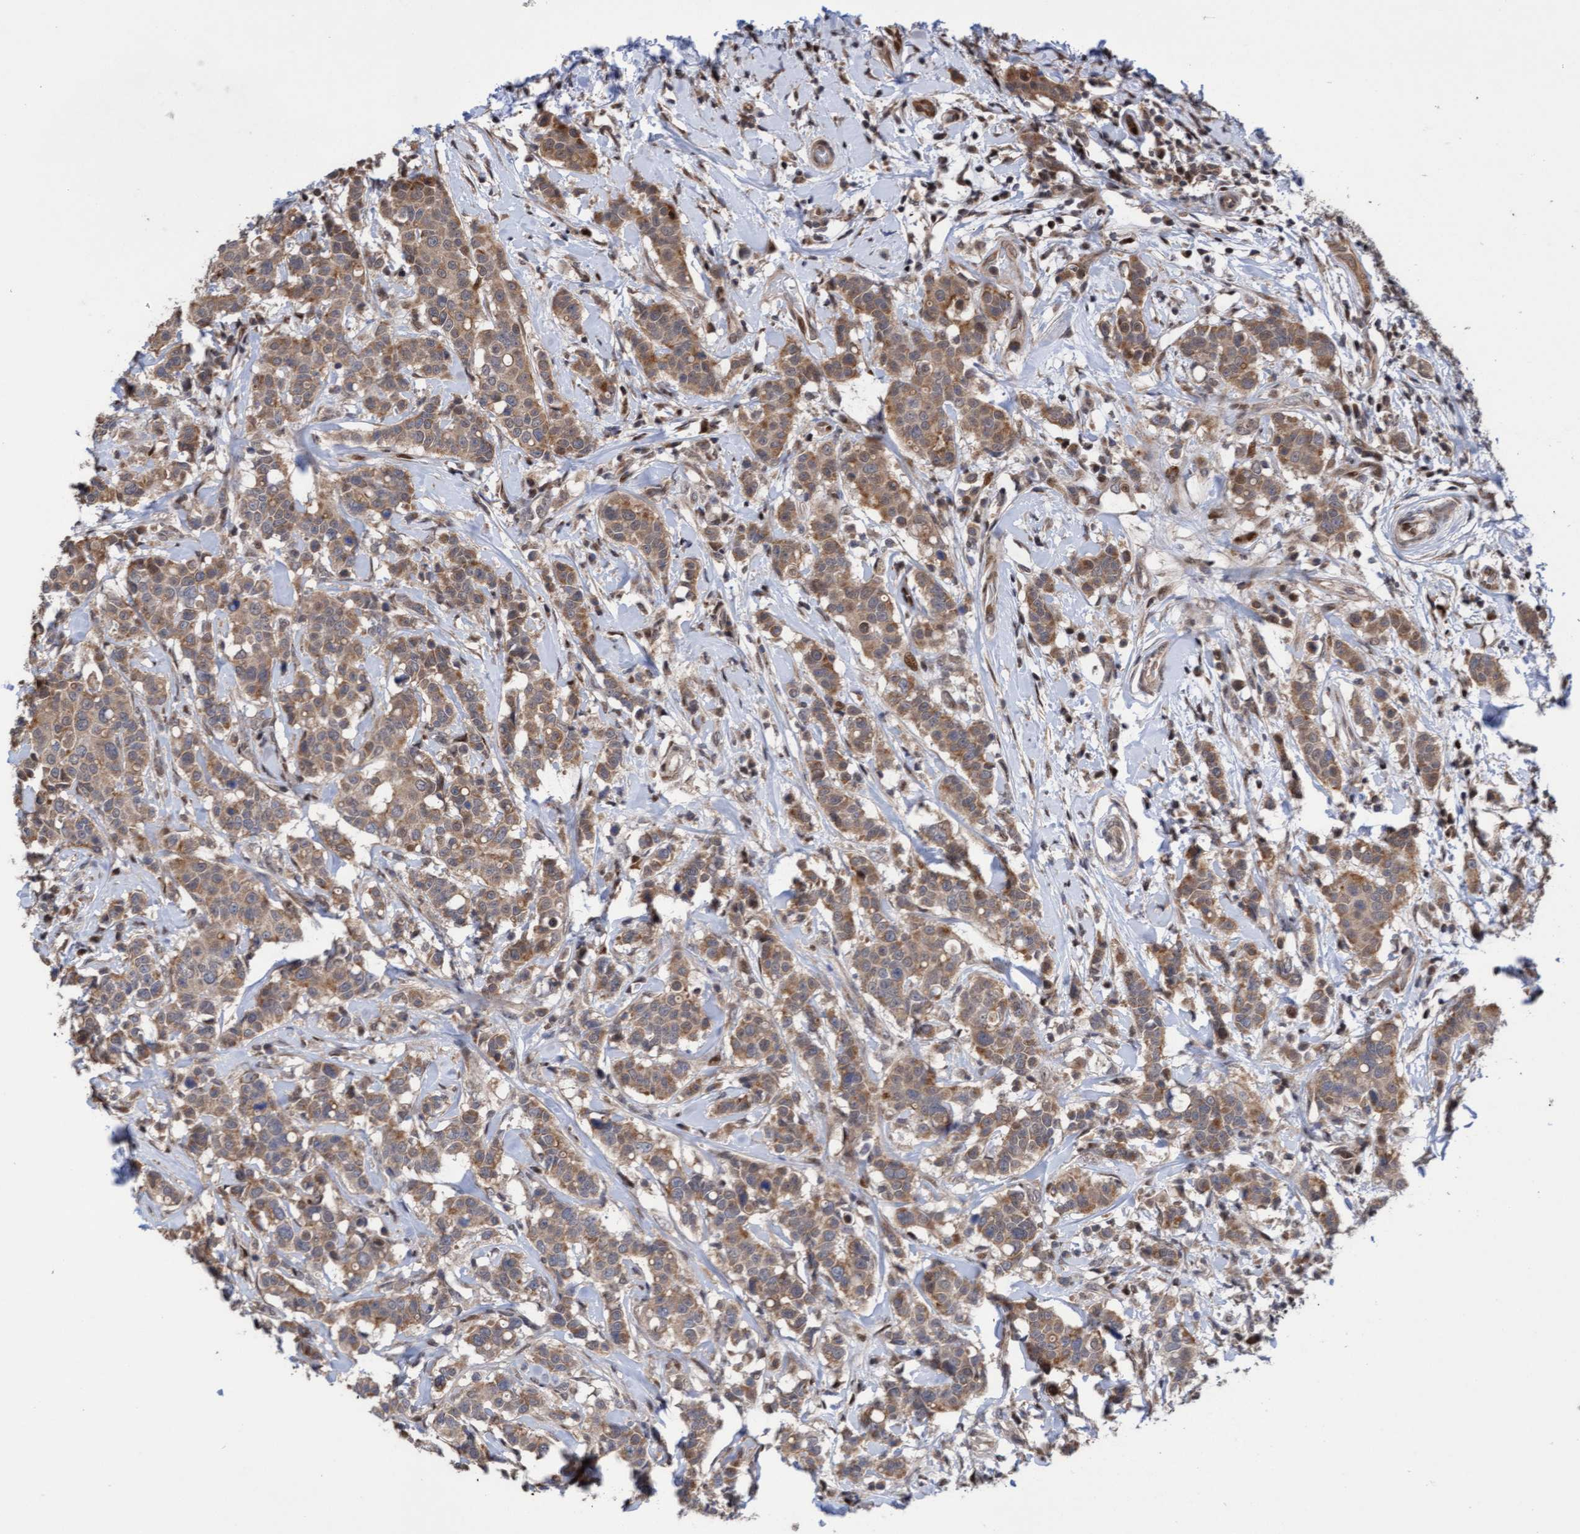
{"staining": {"intensity": "moderate", "quantity": ">75%", "location": "cytoplasmic/membranous"}, "tissue": "breast cancer", "cell_type": "Tumor cells", "image_type": "cancer", "snomed": [{"axis": "morphology", "description": "Duct carcinoma"}, {"axis": "topography", "description": "Breast"}], "caption": "This image shows breast infiltrating ductal carcinoma stained with IHC to label a protein in brown. The cytoplasmic/membranous of tumor cells show moderate positivity for the protein. Nuclei are counter-stained blue.", "gene": "ITFG1", "patient": {"sex": "female", "age": 27}}